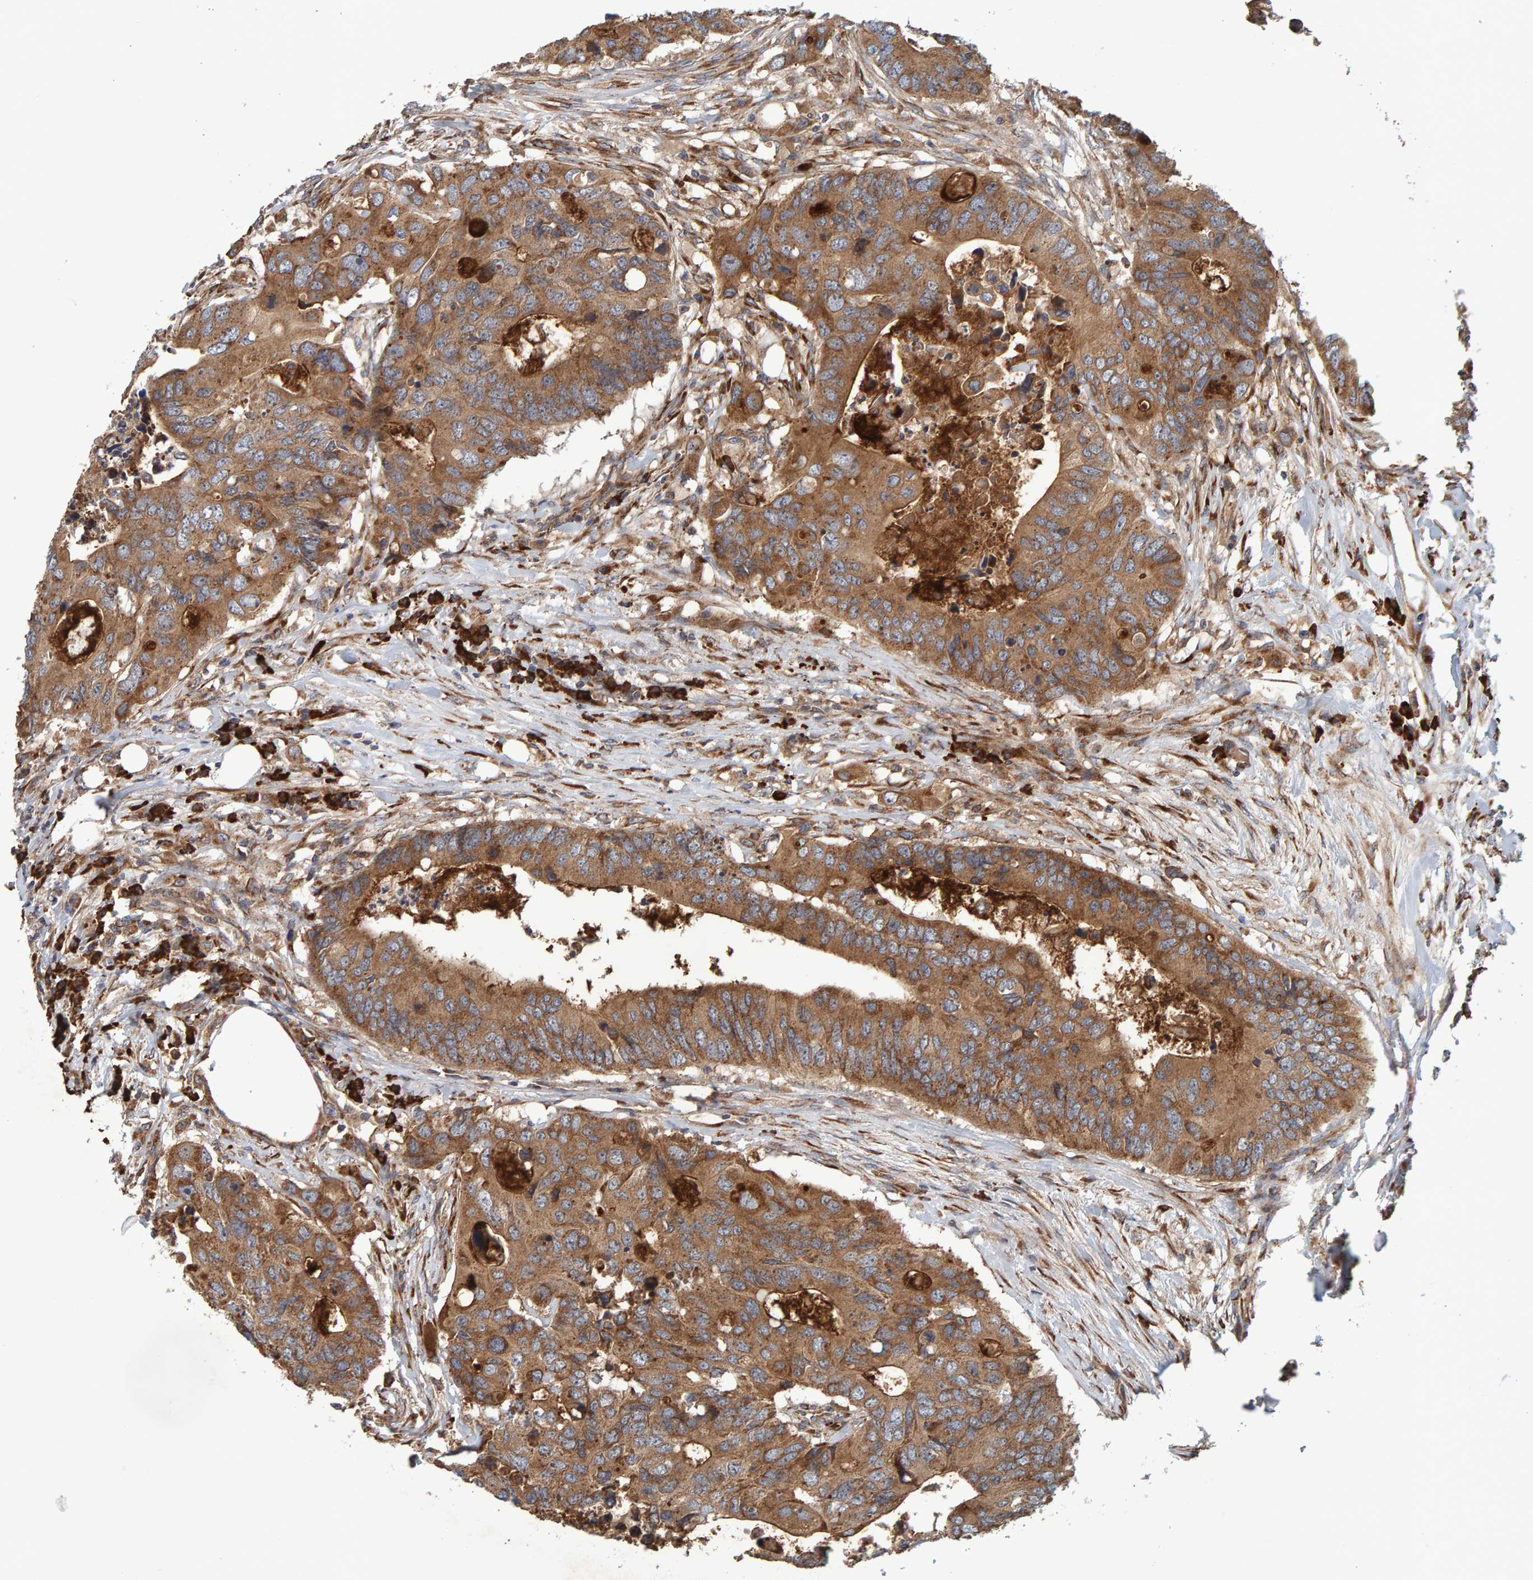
{"staining": {"intensity": "moderate", "quantity": ">75%", "location": "cytoplasmic/membranous"}, "tissue": "colorectal cancer", "cell_type": "Tumor cells", "image_type": "cancer", "snomed": [{"axis": "morphology", "description": "Adenocarcinoma, NOS"}, {"axis": "topography", "description": "Colon"}], "caption": "The image demonstrates a brown stain indicating the presence of a protein in the cytoplasmic/membranous of tumor cells in colorectal cancer (adenocarcinoma). (brown staining indicates protein expression, while blue staining denotes nuclei).", "gene": "BAIAP2", "patient": {"sex": "male", "age": 71}}